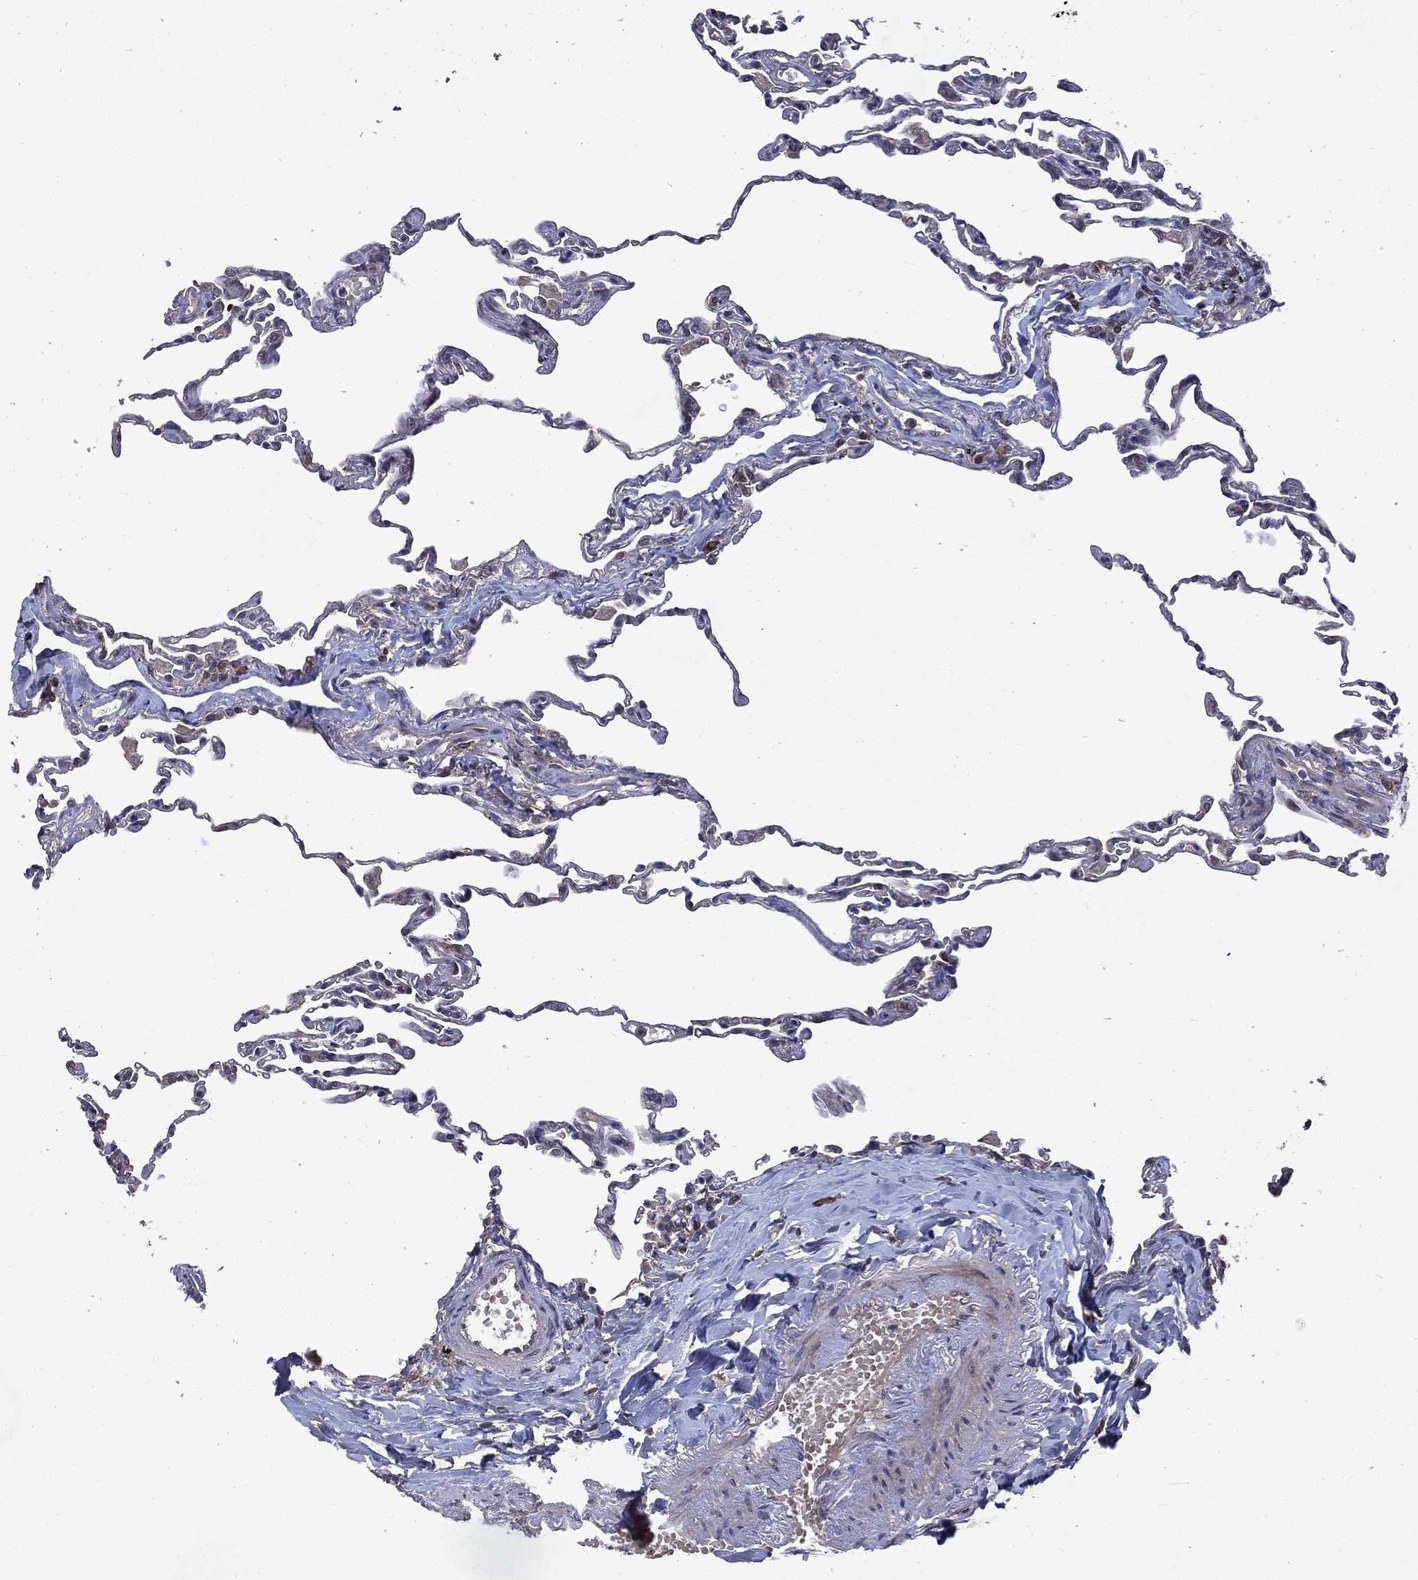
{"staining": {"intensity": "negative", "quantity": "none", "location": "none"}, "tissue": "lung", "cell_type": "Alveolar cells", "image_type": "normal", "snomed": [{"axis": "morphology", "description": "Normal tissue, NOS"}, {"axis": "topography", "description": "Lung"}], "caption": "This is an IHC histopathology image of normal human lung. There is no expression in alveolar cells.", "gene": "MTAP", "patient": {"sex": "female", "age": 57}}